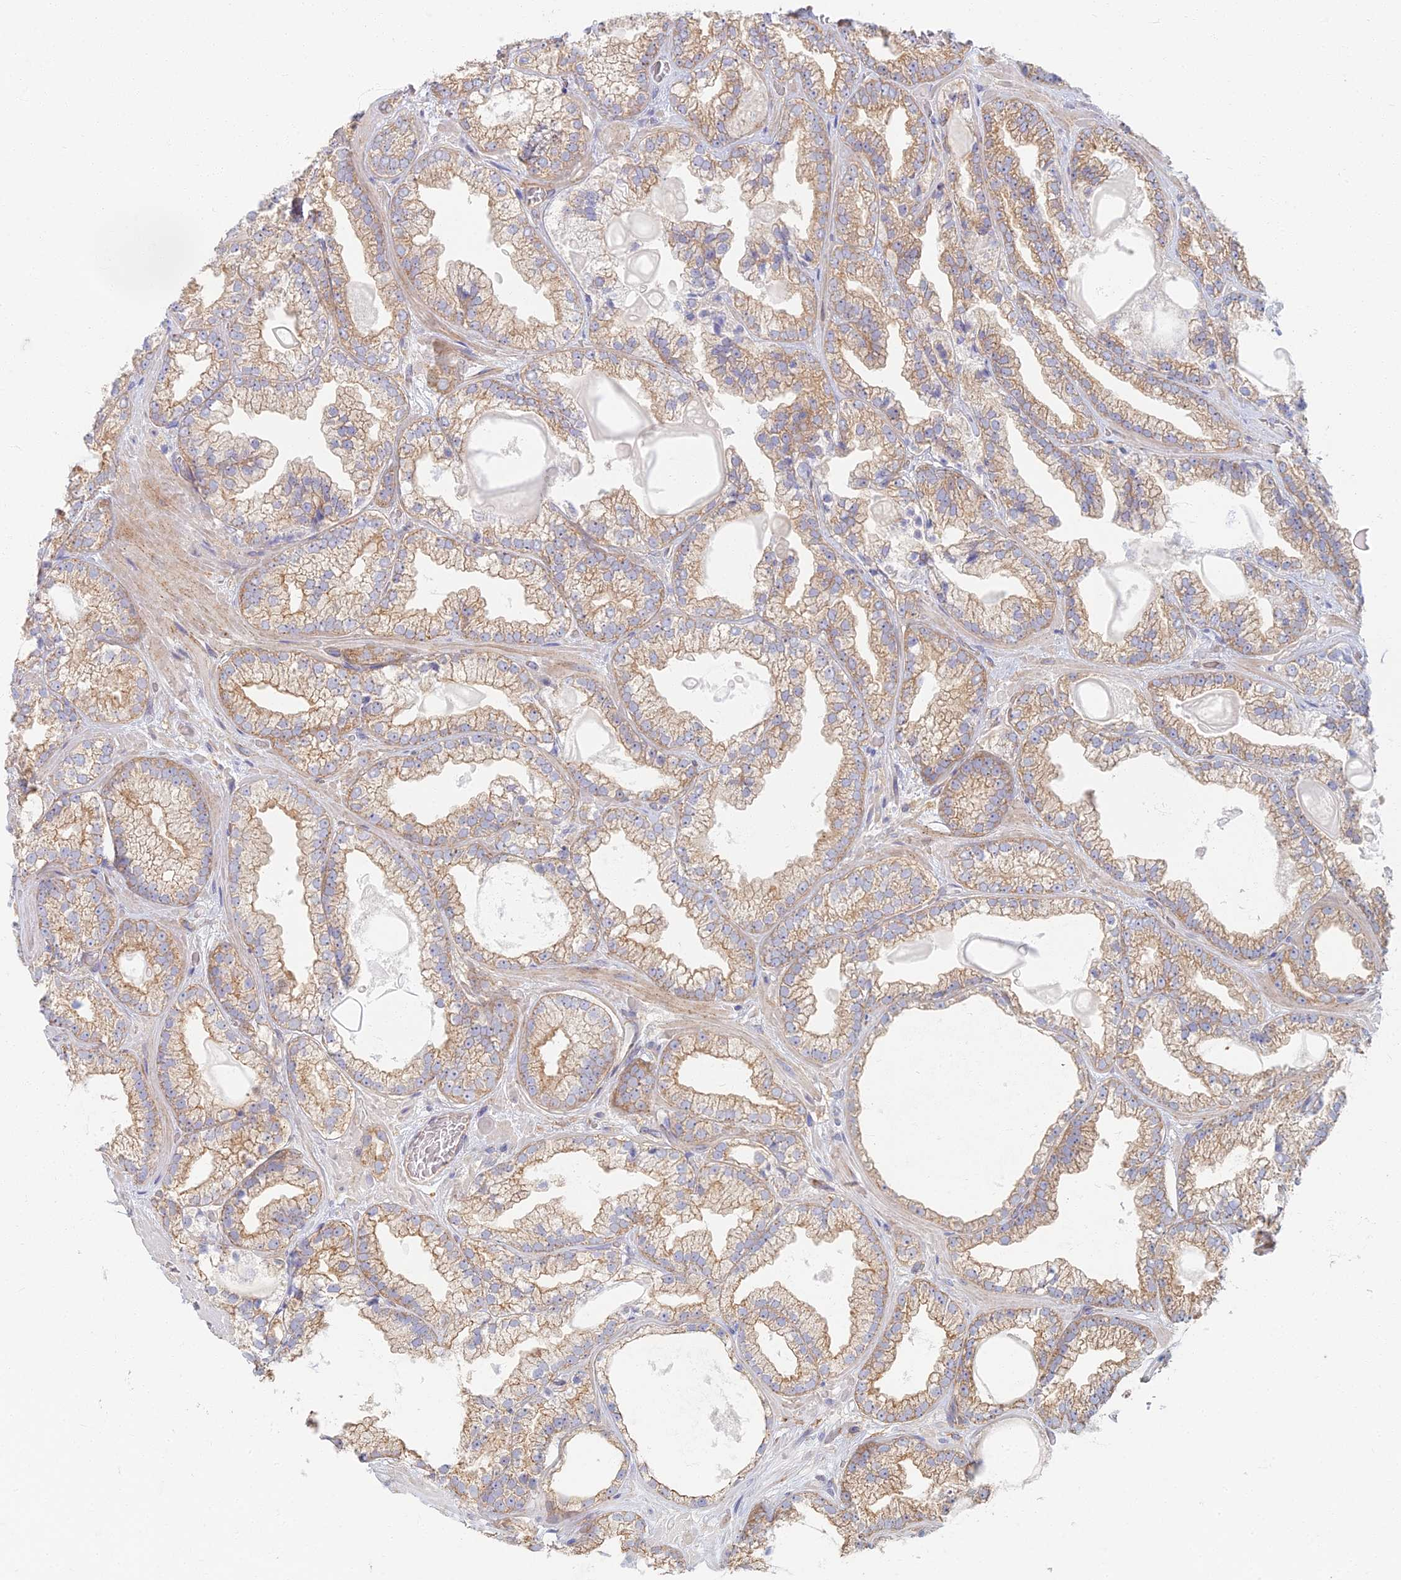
{"staining": {"intensity": "moderate", "quantity": "25%-75%", "location": "cytoplasmic/membranous"}, "tissue": "prostate cancer", "cell_type": "Tumor cells", "image_type": "cancer", "snomed": [{"axis": "morphology", "description": "Adenocarcinoma, Low grade"}, {"axis": "topography", "description": "Prostate"}], "caption": "This is a micrograph of immunohistochemistry staining of prostate low-grade adenocarcinoma, which shows moderate staining in the cytoplasmic/membranous of tumor cells.", "gene": "RBSN", "patient": {"sex": "male", "age": 57}}